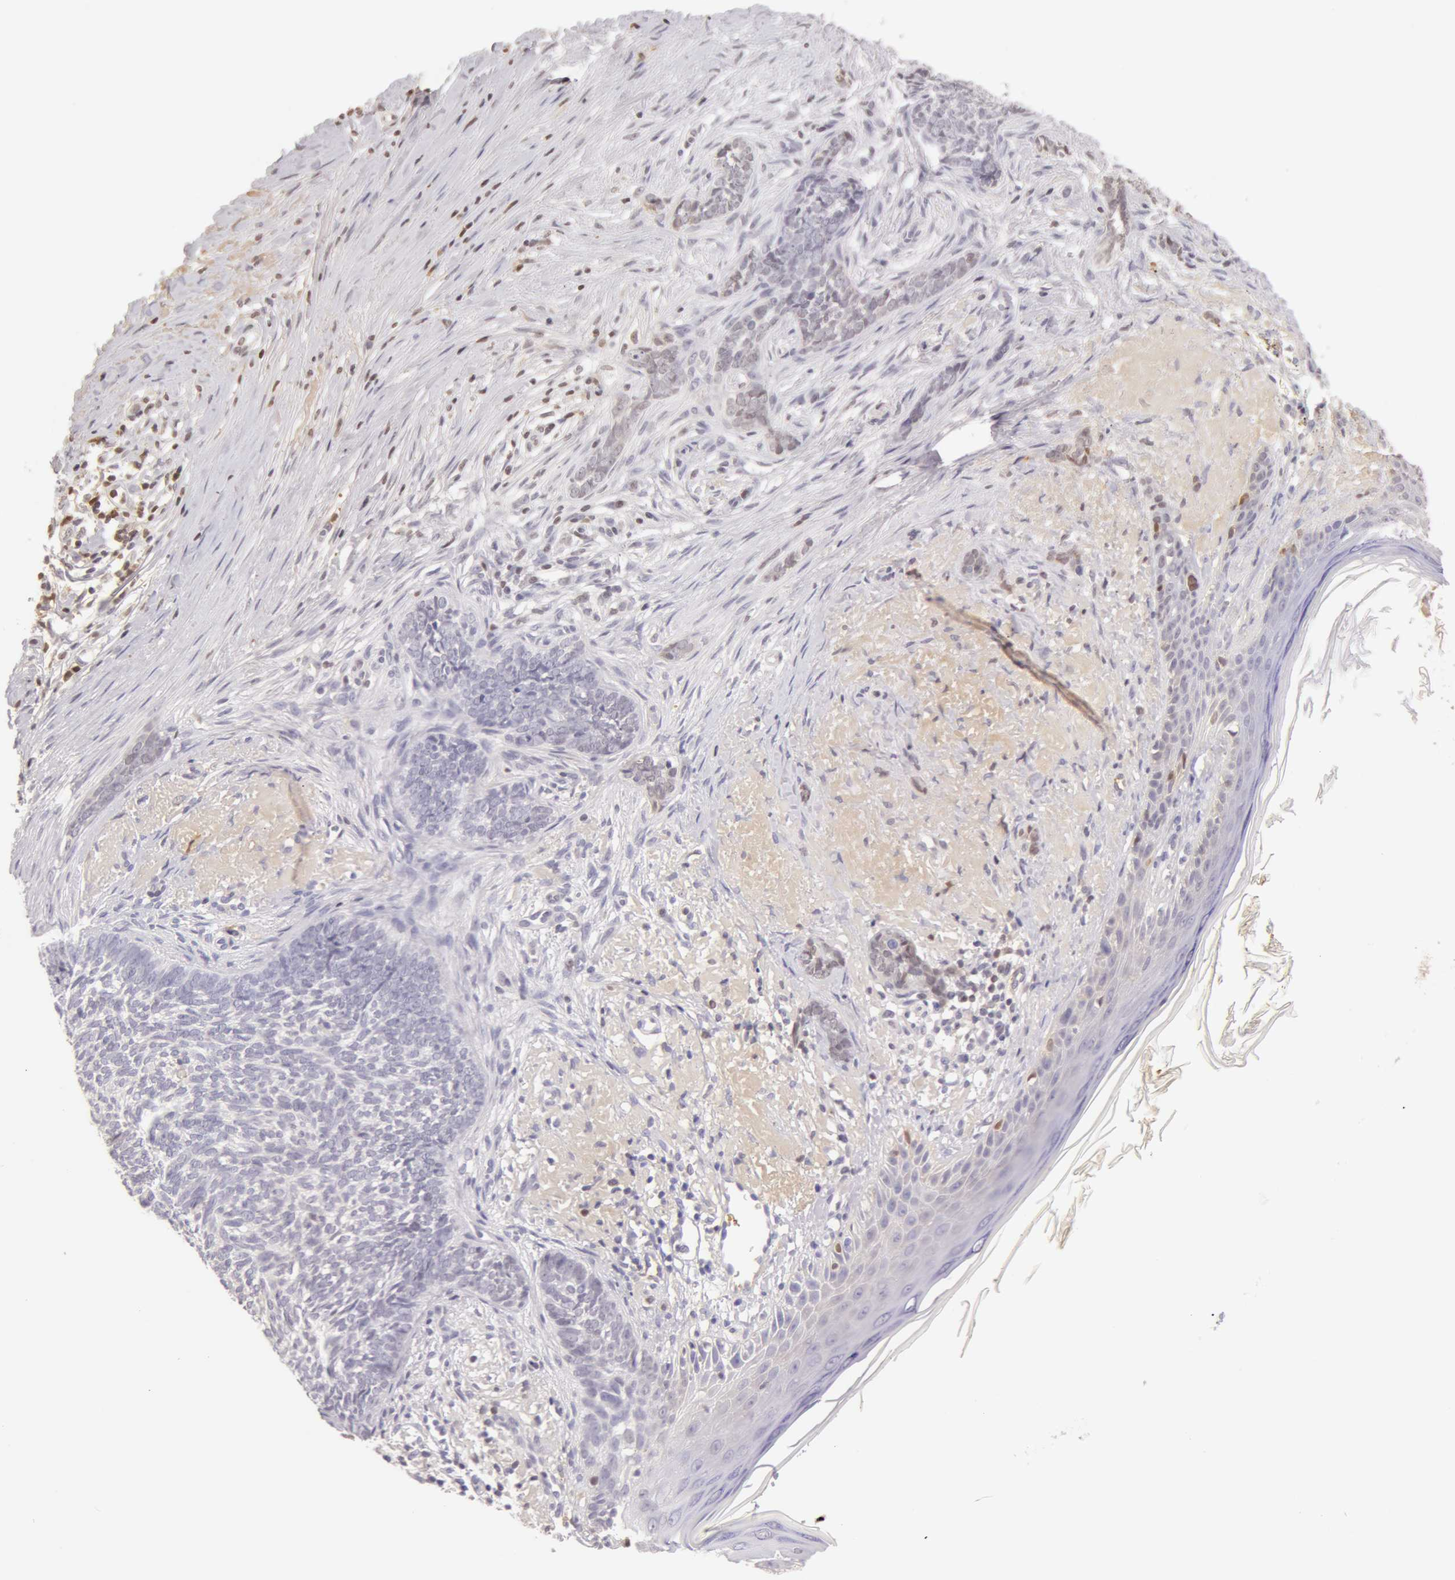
{"staining": {"intensity": "negative", "quantity": "none", "location": "none"}, "tissue": "skin cancer", "cell_type": "Tumor cells", "image_type": "cancer", "snomed": [{"axis": "morphology", "description": "Basal cell carcinoma"}, {"axis": "topography", "description": "Skin"}], "caption": "Tumor cells are negative for protein expression in human skin cancer (basal cell carcinoma).", "gene": "AHSG", "patient": {"sex": "female", "age": 81}}